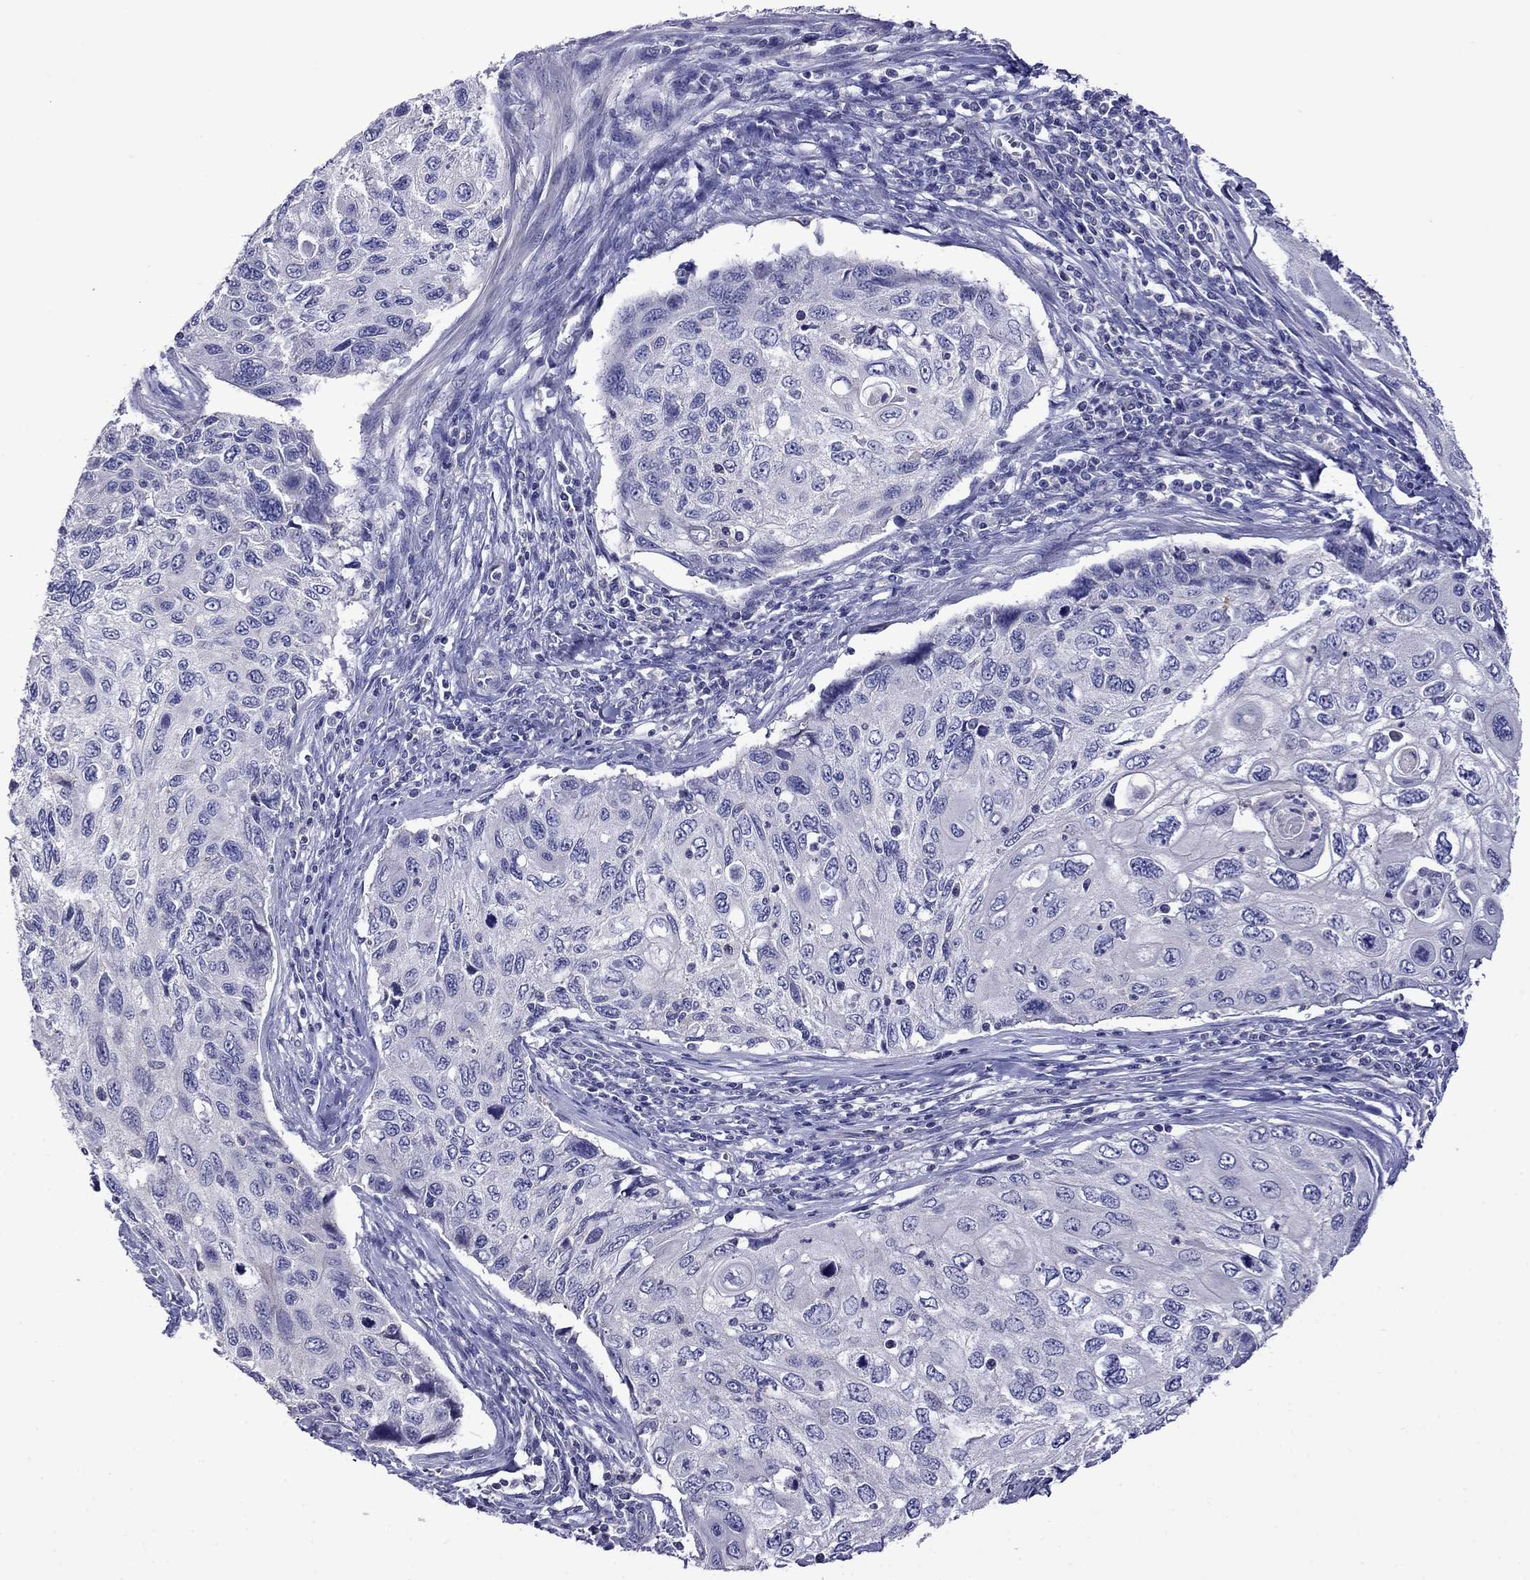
{"staining": {"intensity": "negative", "quantity": "none", "location": "none"}, "tissue": "cervical cancer", "cell_type": "Tumor cells", "image_type": "cancer", "snomed": [{"axis": "morphology", "description": "Squamous cell carcinoma, NOS"}, {"axis": "topography", "description": "Cervix"}], "caption": "IHC of human cervical squamous cell carcinoma shows no positivity in tumor cells.", "gene": "STAR", "patient": {"sex": "female", "age": 70}}